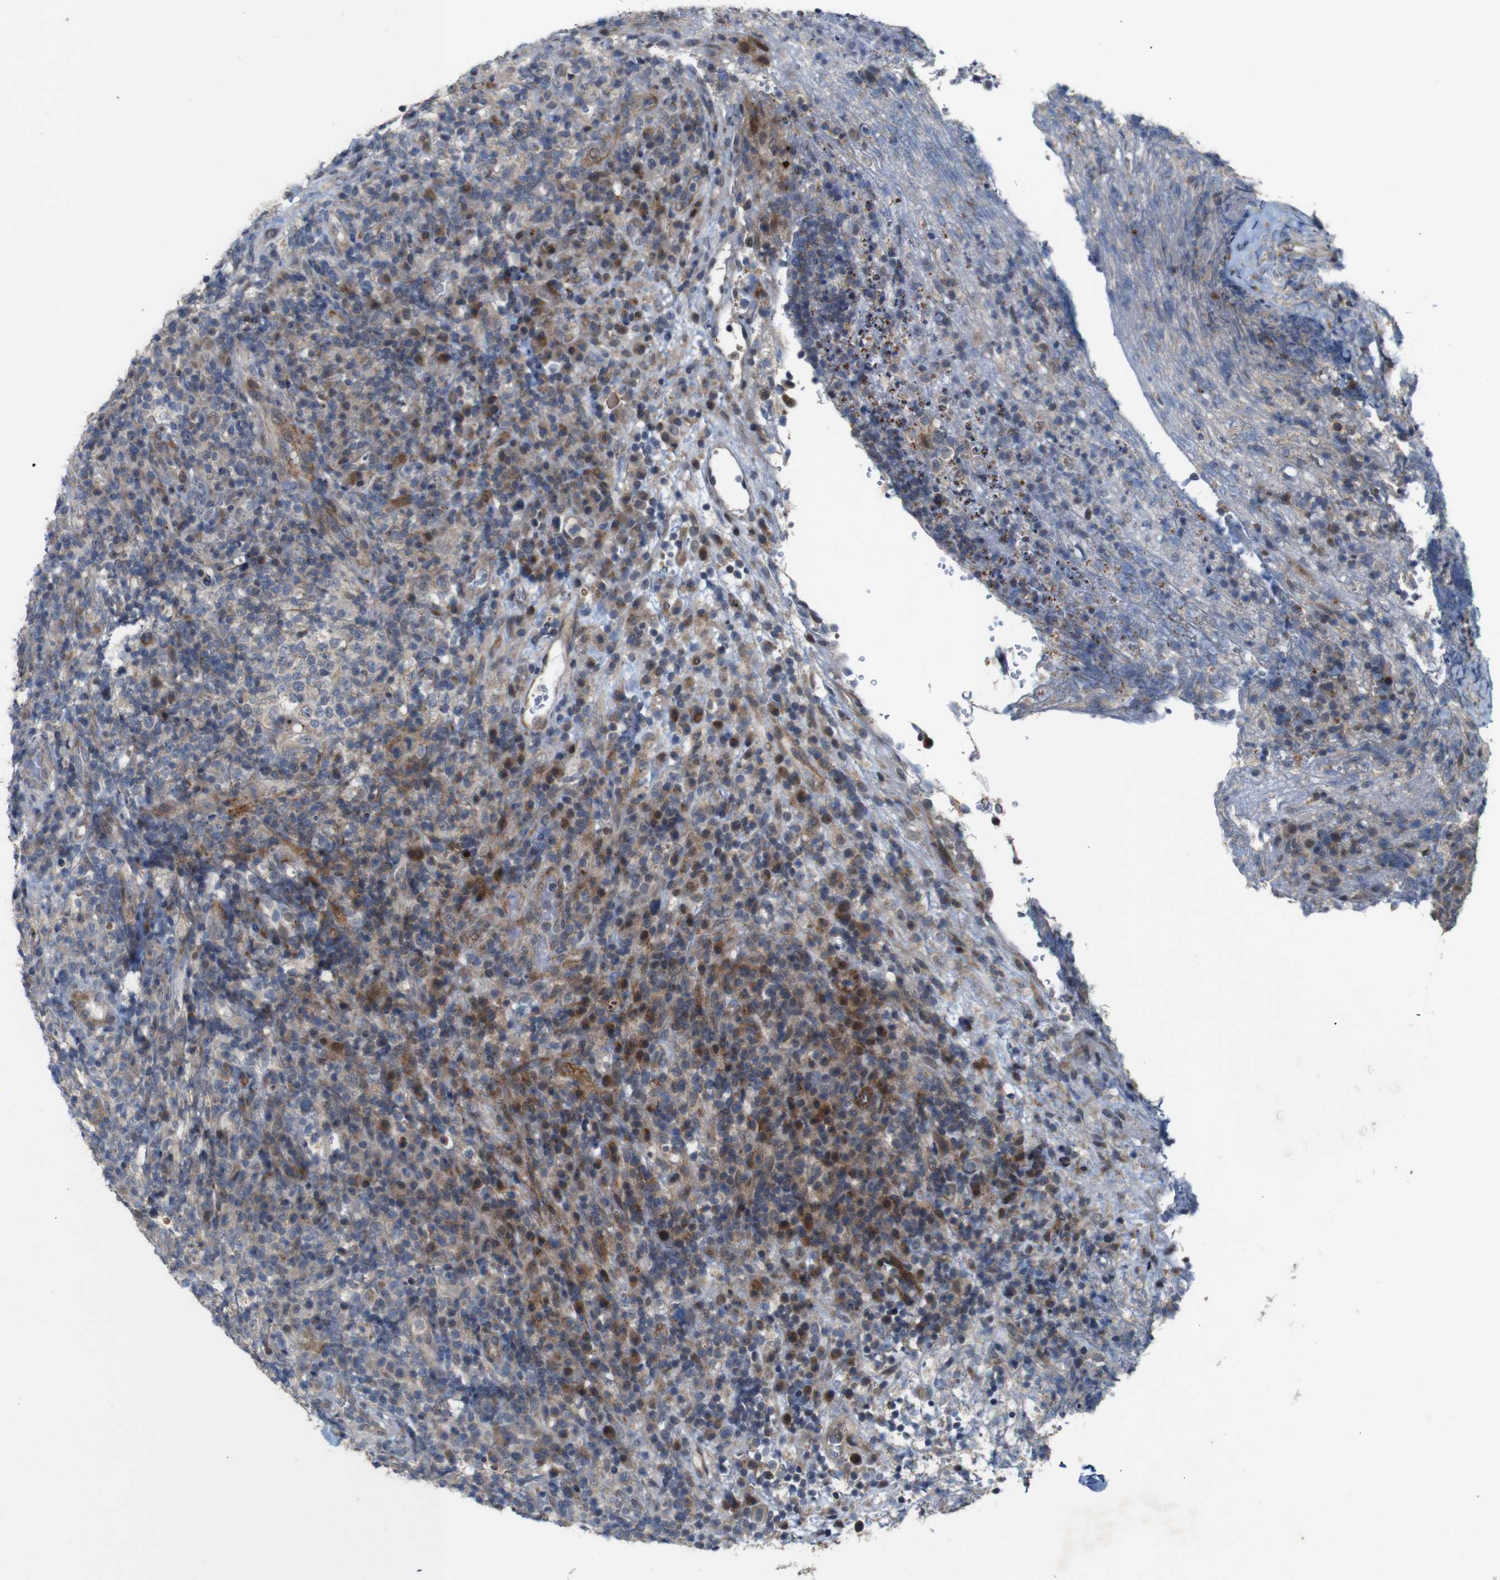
{"staining": {"intensity": "weak", "quantity": "25%-75%", "location": "cytoplasmic/membranous"}, "tissue": "lymphoma", "cell_type": "Tumor cells", "image_type": "cancer", "snomed": [{"axis": "morphology", "description": "Malignant lymphoma, non-Hodgkin's type, High grade"}, {"axis": "topography", "description": "Lymph node"}], "caption": "Immunohistochemistry (DAB (3,3'-diaminobenzidine)) staining of lymphoma displays weak cytoplasmic/membranous protein positivity in approximately 25%-75% of tumor cells.", "gene": "ATP7B", "patient": {"sex": "female", "age": 76}}